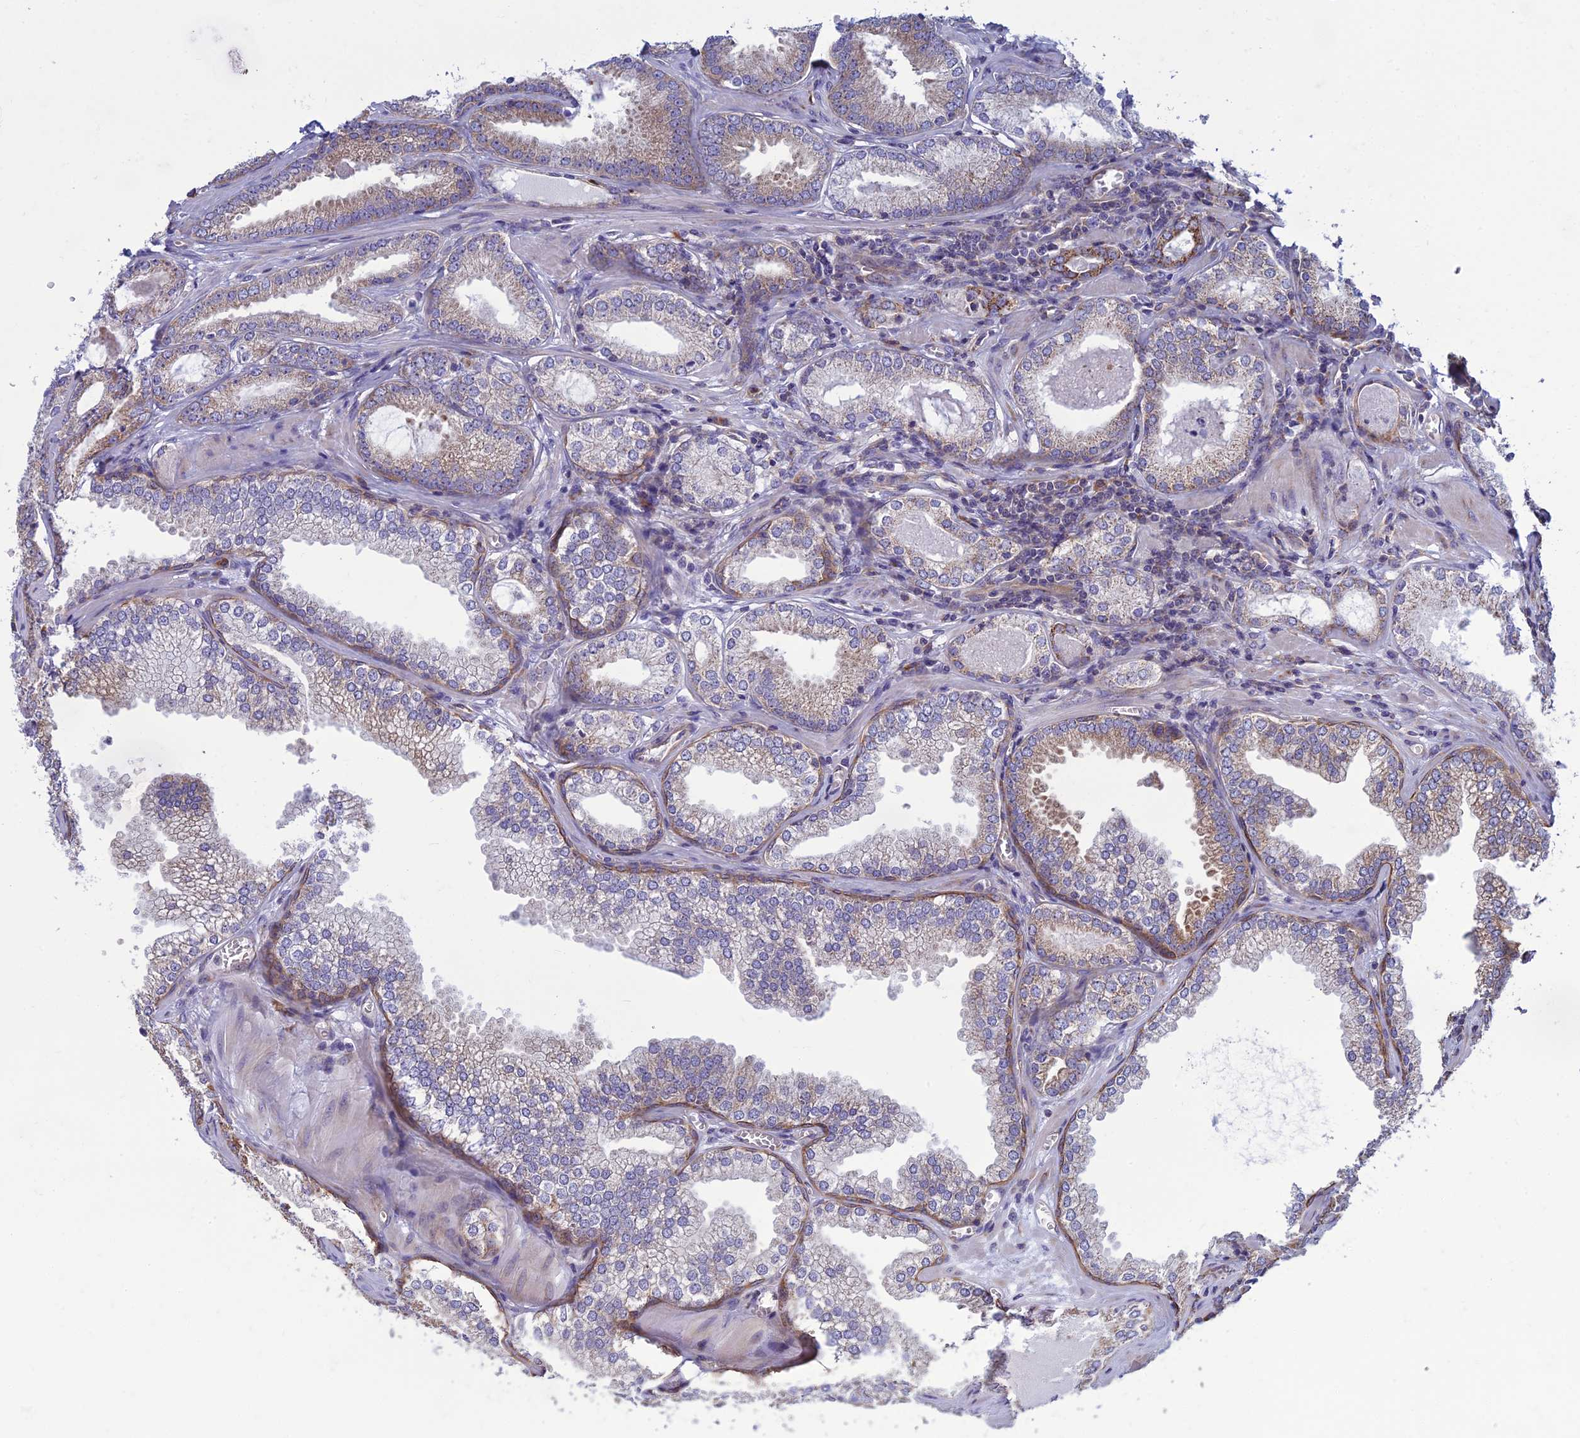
{"staining": {"intensity": "weak", "quantity": "<25%", "location": "cytoplasmic/membranous"}, "tissue": "prostate cancer", "cell_type": "Tumor cells", "image_type": "cancer", "snomed": [{"axis": "morphology", "description": "Adenocarcinoma, Low grade"}, {"axis": "topography", "description": "Prostate"}], "caption": "A histopathology image of human prostate cancer is negative for staining in tumor cells. (Brightfield microscopy of DAB (3,3'-diaminobenzidine) immunohistochemistry at high magnification).", "gene": "RPL17-C18orf32", "patient": {"sex": "male", "age": 60}}